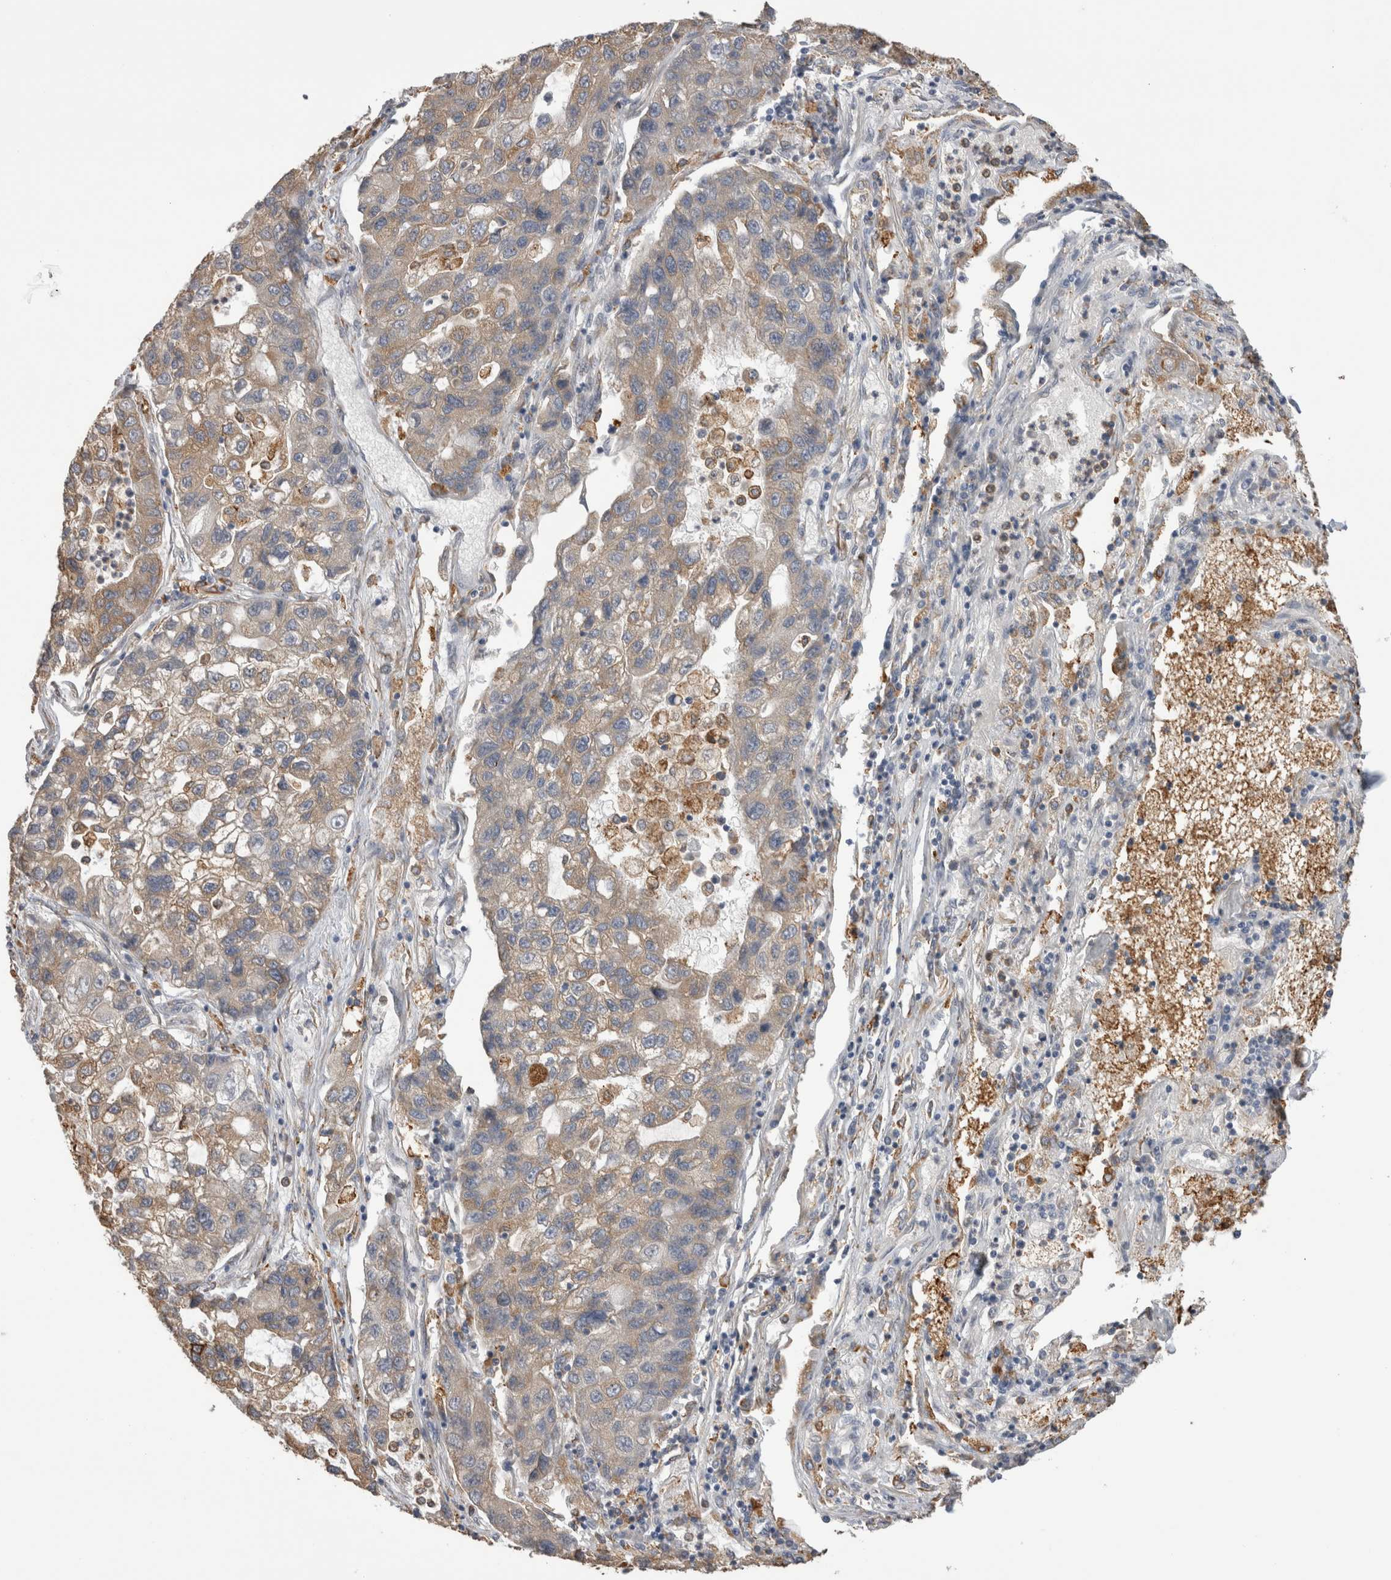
{"staining": {"intensity": "moderate", "quantity": ">75%", "location": "cytoplasmic/membranous"}, "tissue": "lung cancer", "cell_type": "Tumor cells", "image_type": "cancer", "snomed": [{"axis": "morphology", "description": "Adenocarcinoma, NOS"}, {"axis": "topography", "description": "Lung"}], "caption": "High-power microscopy captured an immunohistochemistry photomicrograph of adenocarcinoma (lung), revealing moderate cytoplasmic/membranous expression in about >75% of tumor cells.", "gene": "LRPAP1", "patient": {"sex": "female", "age": 51}}